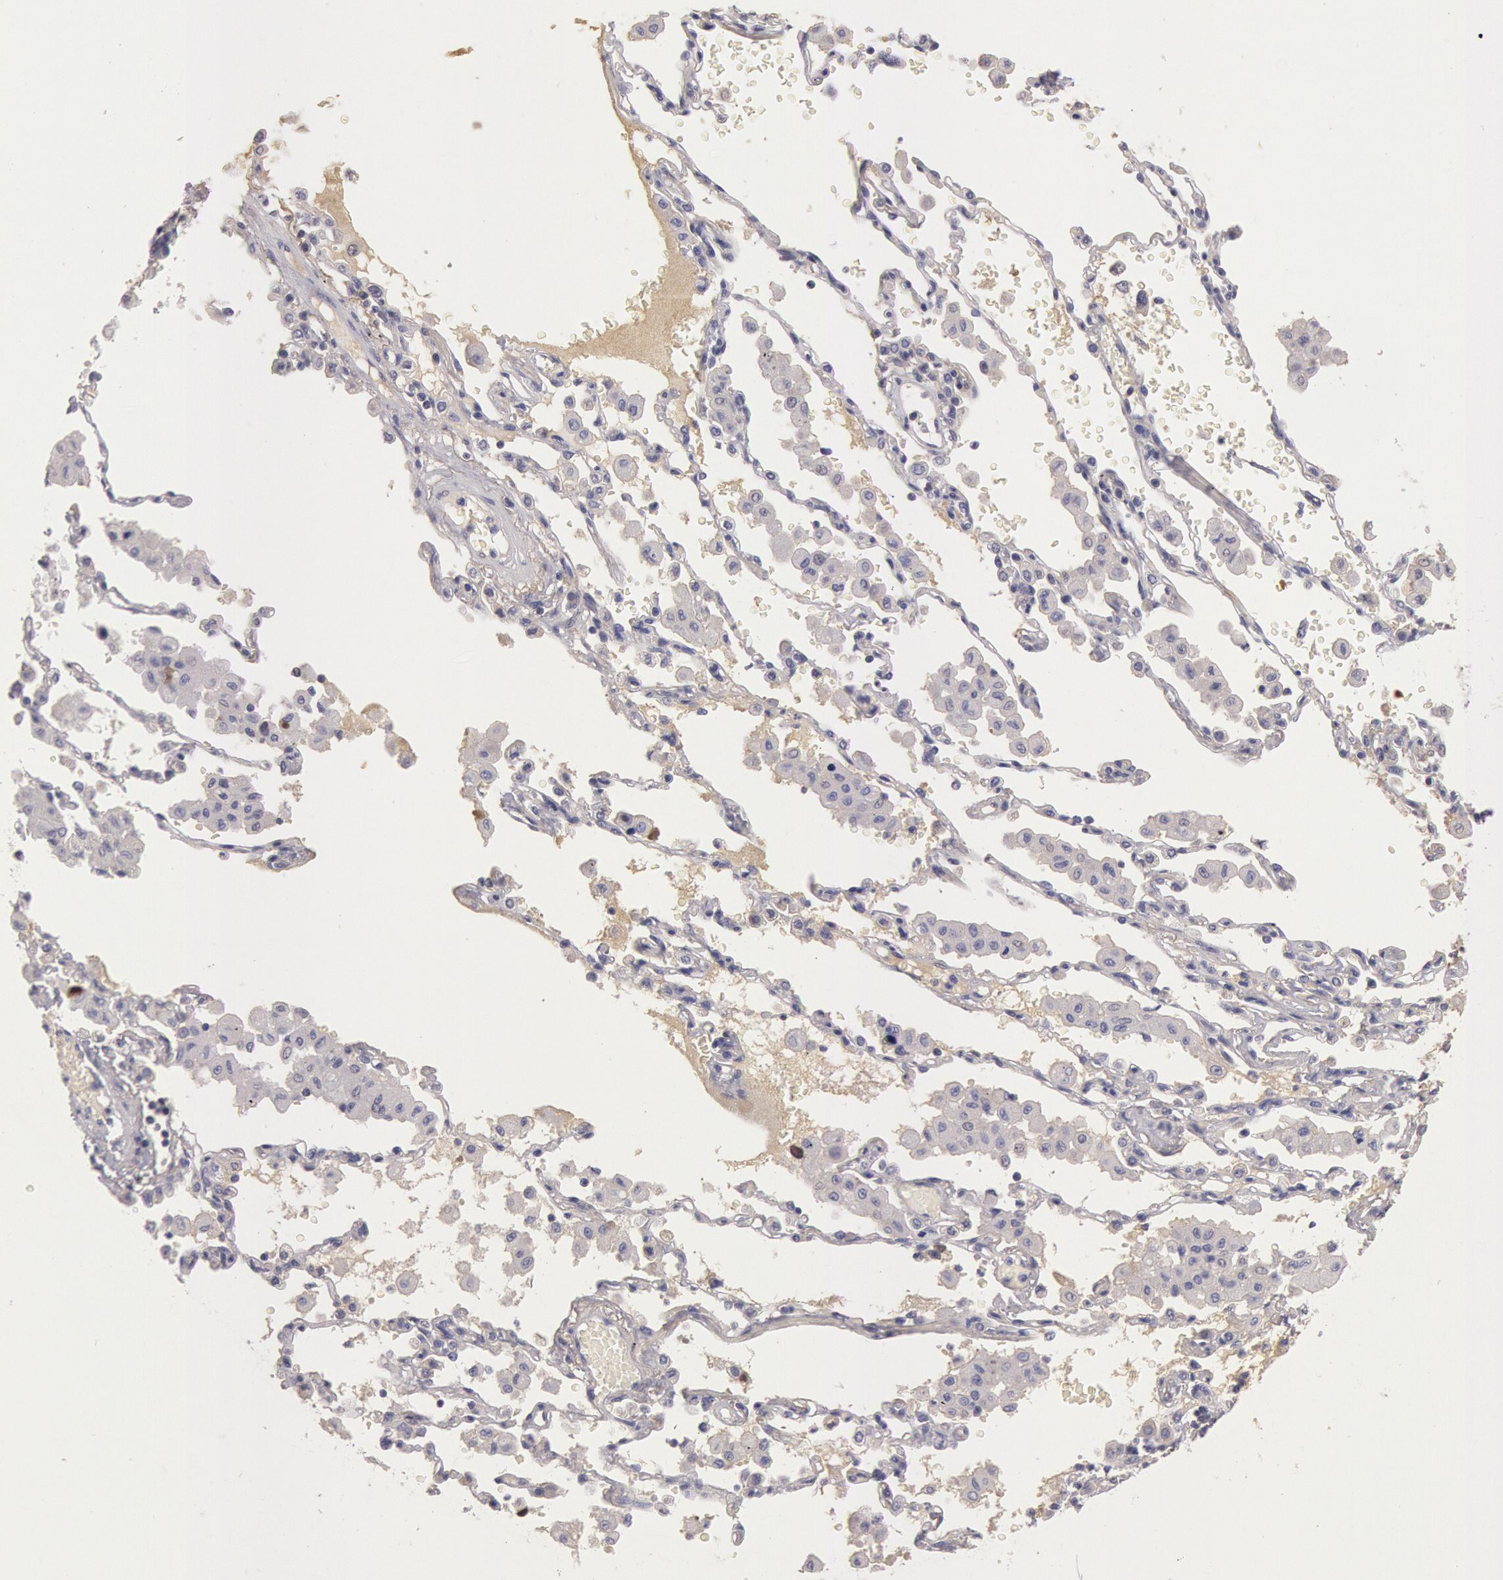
{"staining": {"intensity": "negative", "quantity": "none", "location": "none"}, "tissue": "lung cancer", "cell_type": "Tumor cells", "image_type": "cancer", "snomed": [{"axis": "morphology", "description": "Adenocarcinoma, NOS"}, {"axis": "topography", "description": "Lung"}], "caption": "Immunohistochemical staining of human lung adenocarcinoma reveals no significant expression in tumor cells.", "gene": "C1R", "patient": {"sex": "male", "age": 64}}